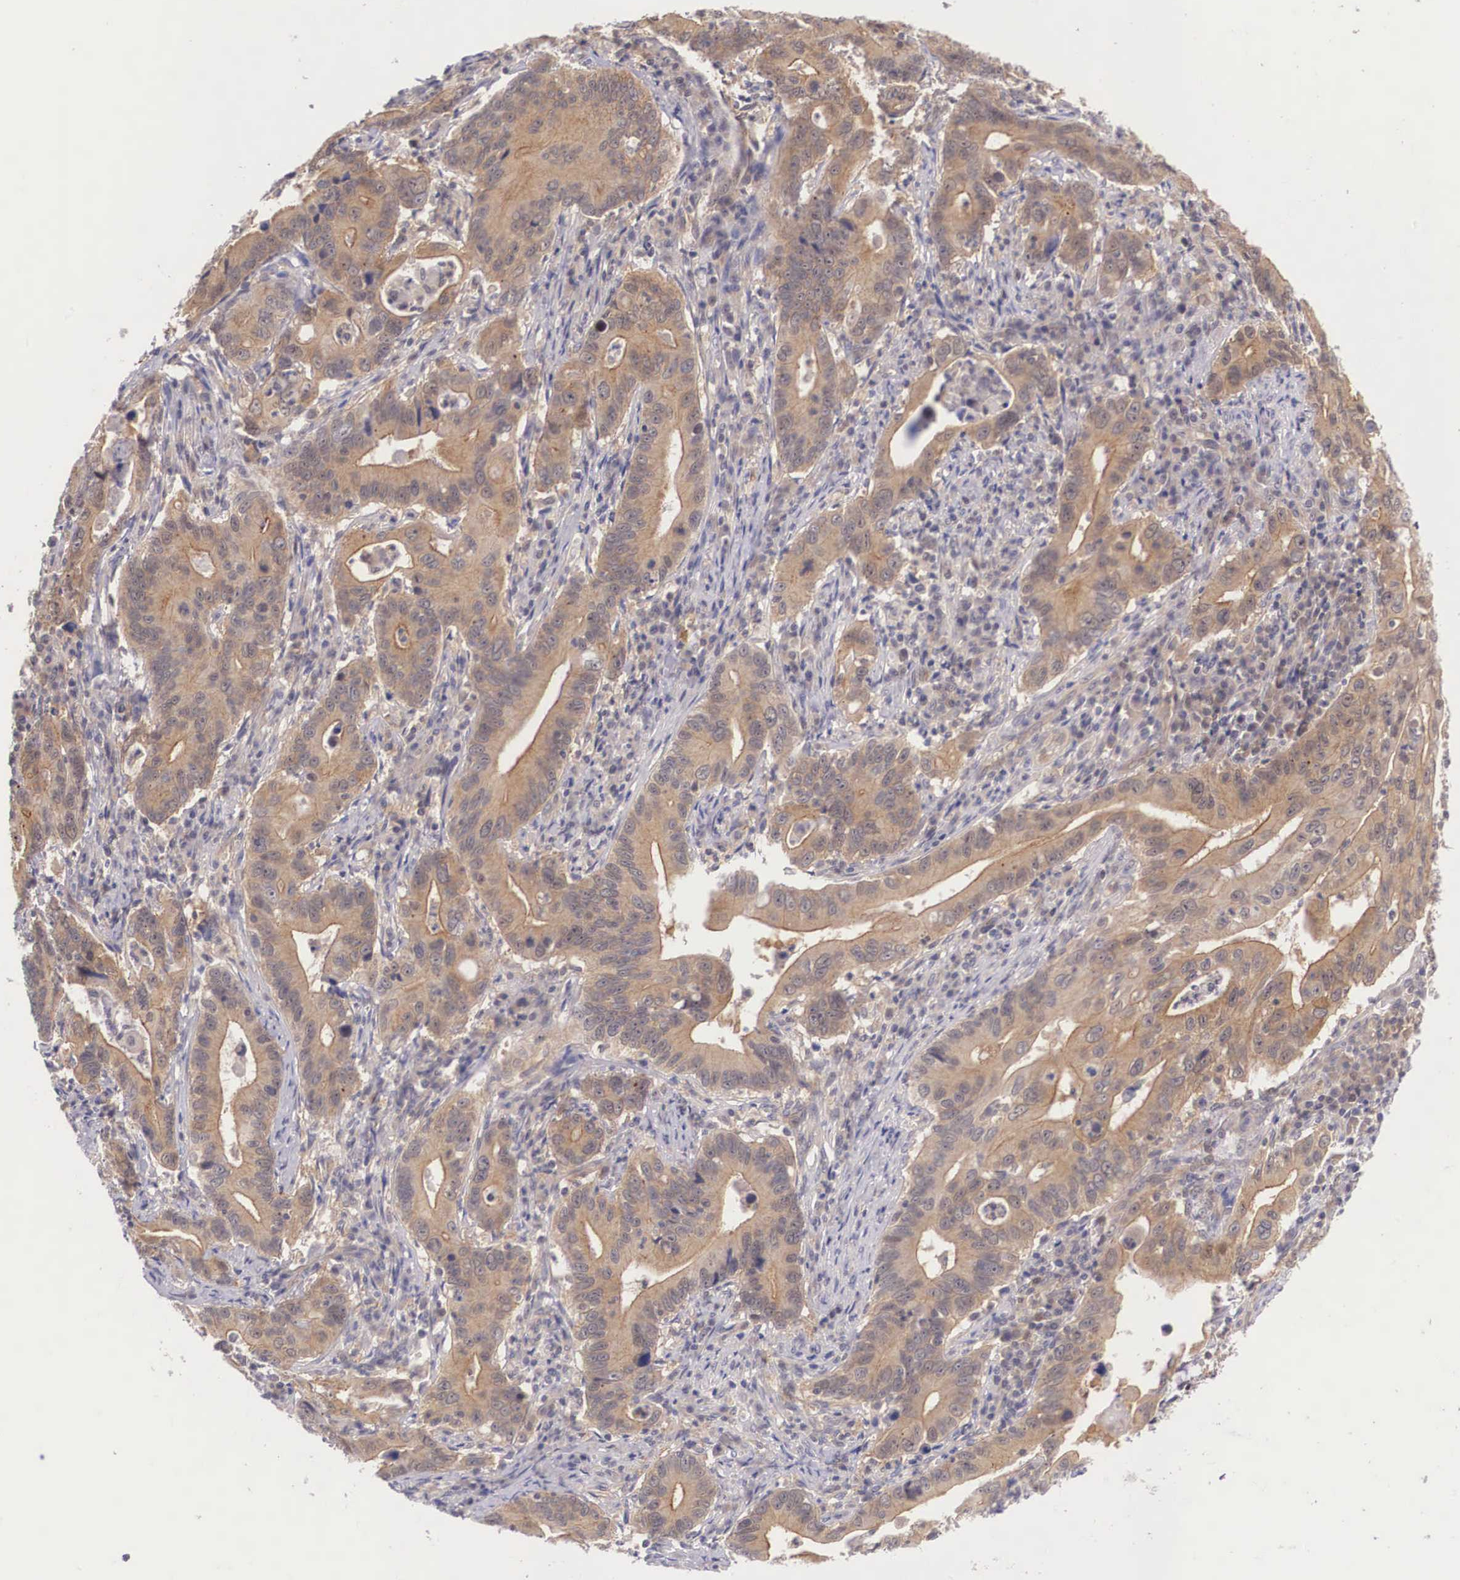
{"staining": {"intensity": "moderate", "quantity": ">75%", "location": "cytoplasmic/membranous"}, "tissue": "stomach cancer", "cell_type": "Tumor cells", "image_type": "cancer", "snomed": [{"axis": "morphology", "description": "Adenocarcinoma, NOS"}, {"axis": "topography", "description": "Stomach, upper"}], "caption": "Stomach cancer (adenocarcinoma) stained for a protein (brown) shows moderate cytoplasmic/membranous positive staining in about >75% of tumor cells.", "gene": "IGBP1", "patient": {"sex": "male", "age": 63}}